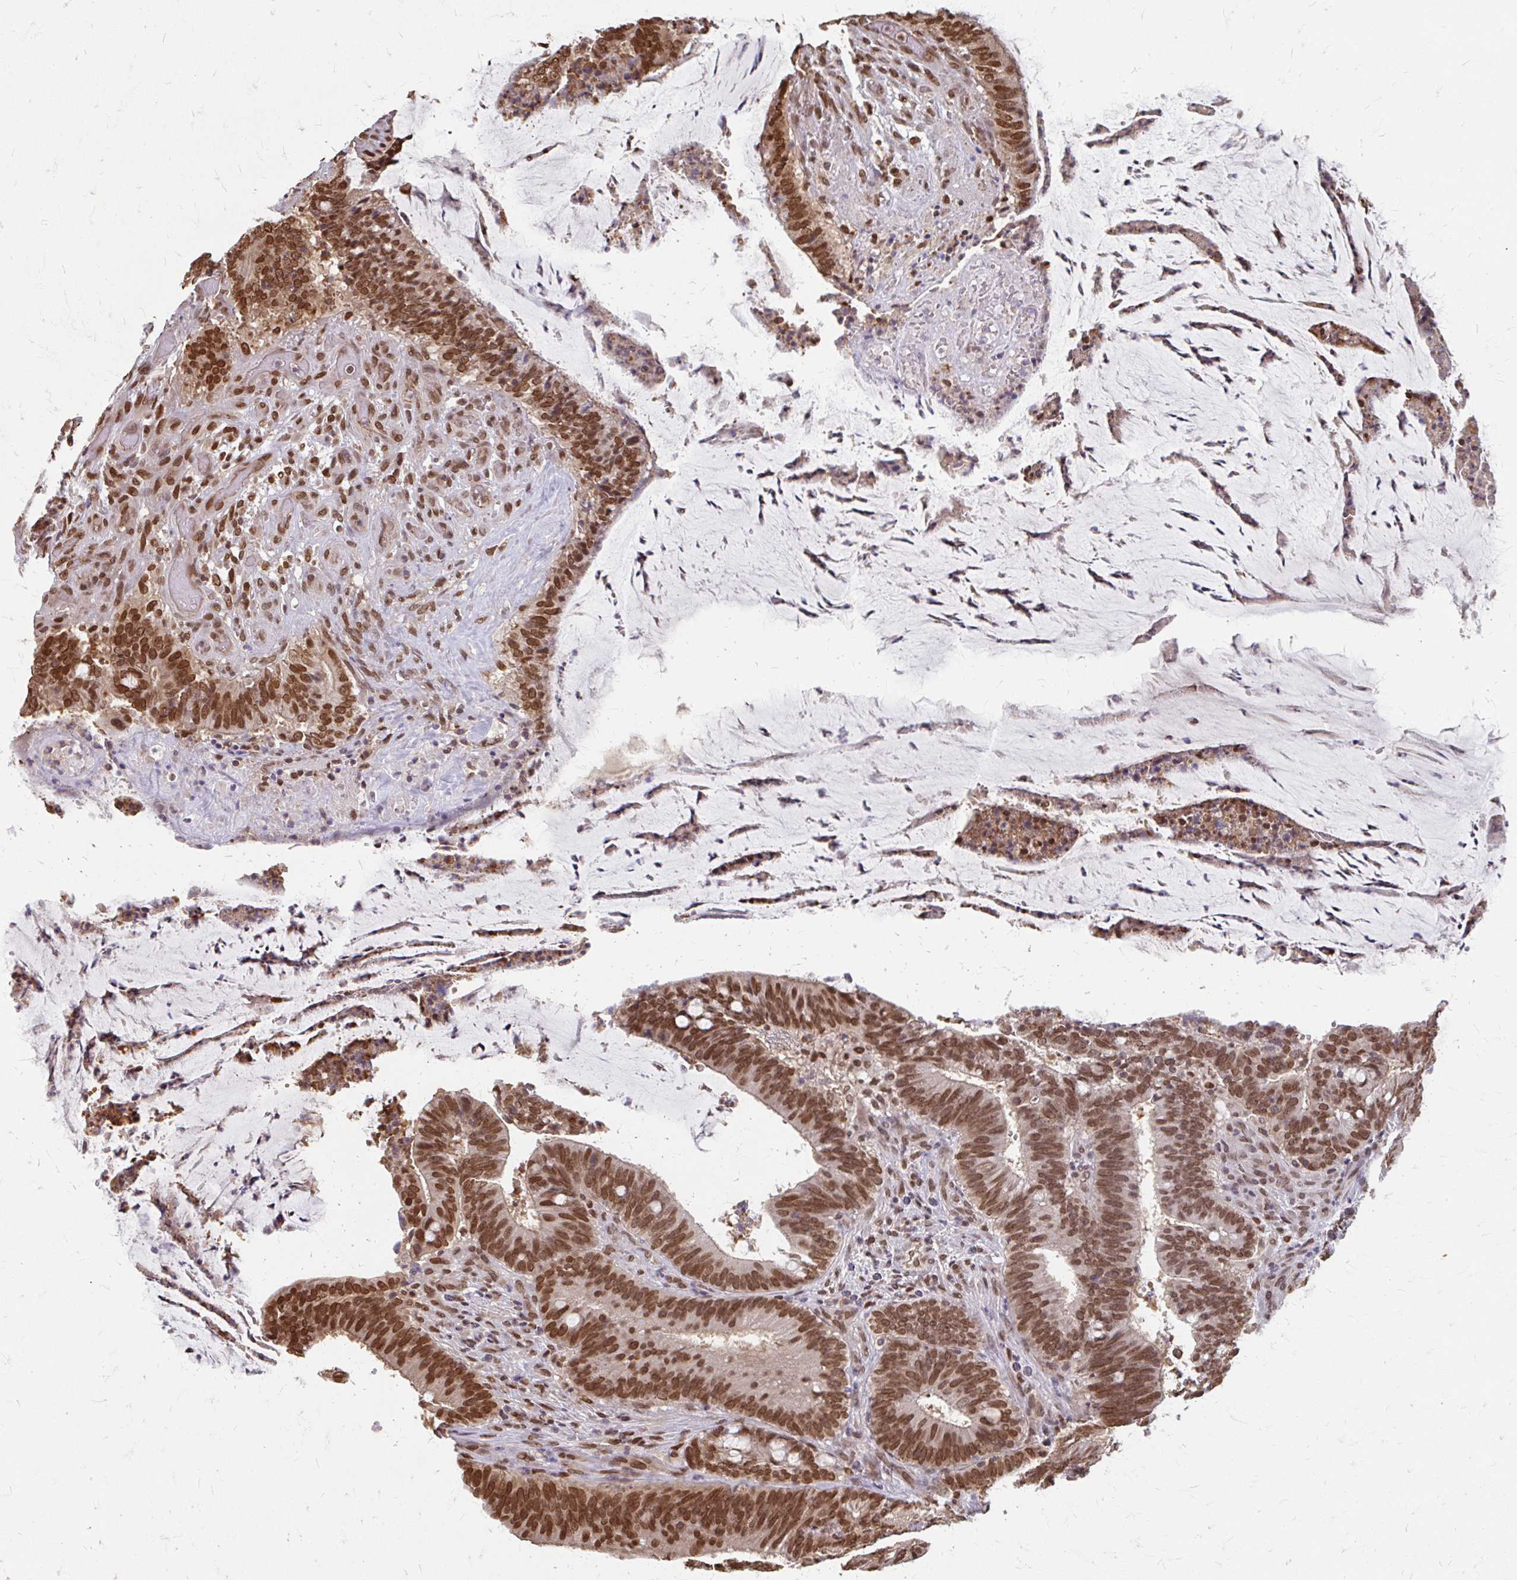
{"staining": {"intensity": "strong", "quantity": ">75%", "location": "nuclear"}, "tissue": "colorectal cancer", "cell_type": "Tumor cells", "image_type": "cancer", "snomed": [{"axis": "morphology", "description": "Adenocarcinoma, NOS"}, {"axis": "topography", "description": "Colon"}], "caption": "This histopathology image shows immunohistochemistry (IHC) staining of human colorectal cancer (adenocarcinoma), with high strong nuclear positivity in approximately >75% of tumor cells.", "gene": "XPO1", "patient": {"sex": "female", "age": 43}}